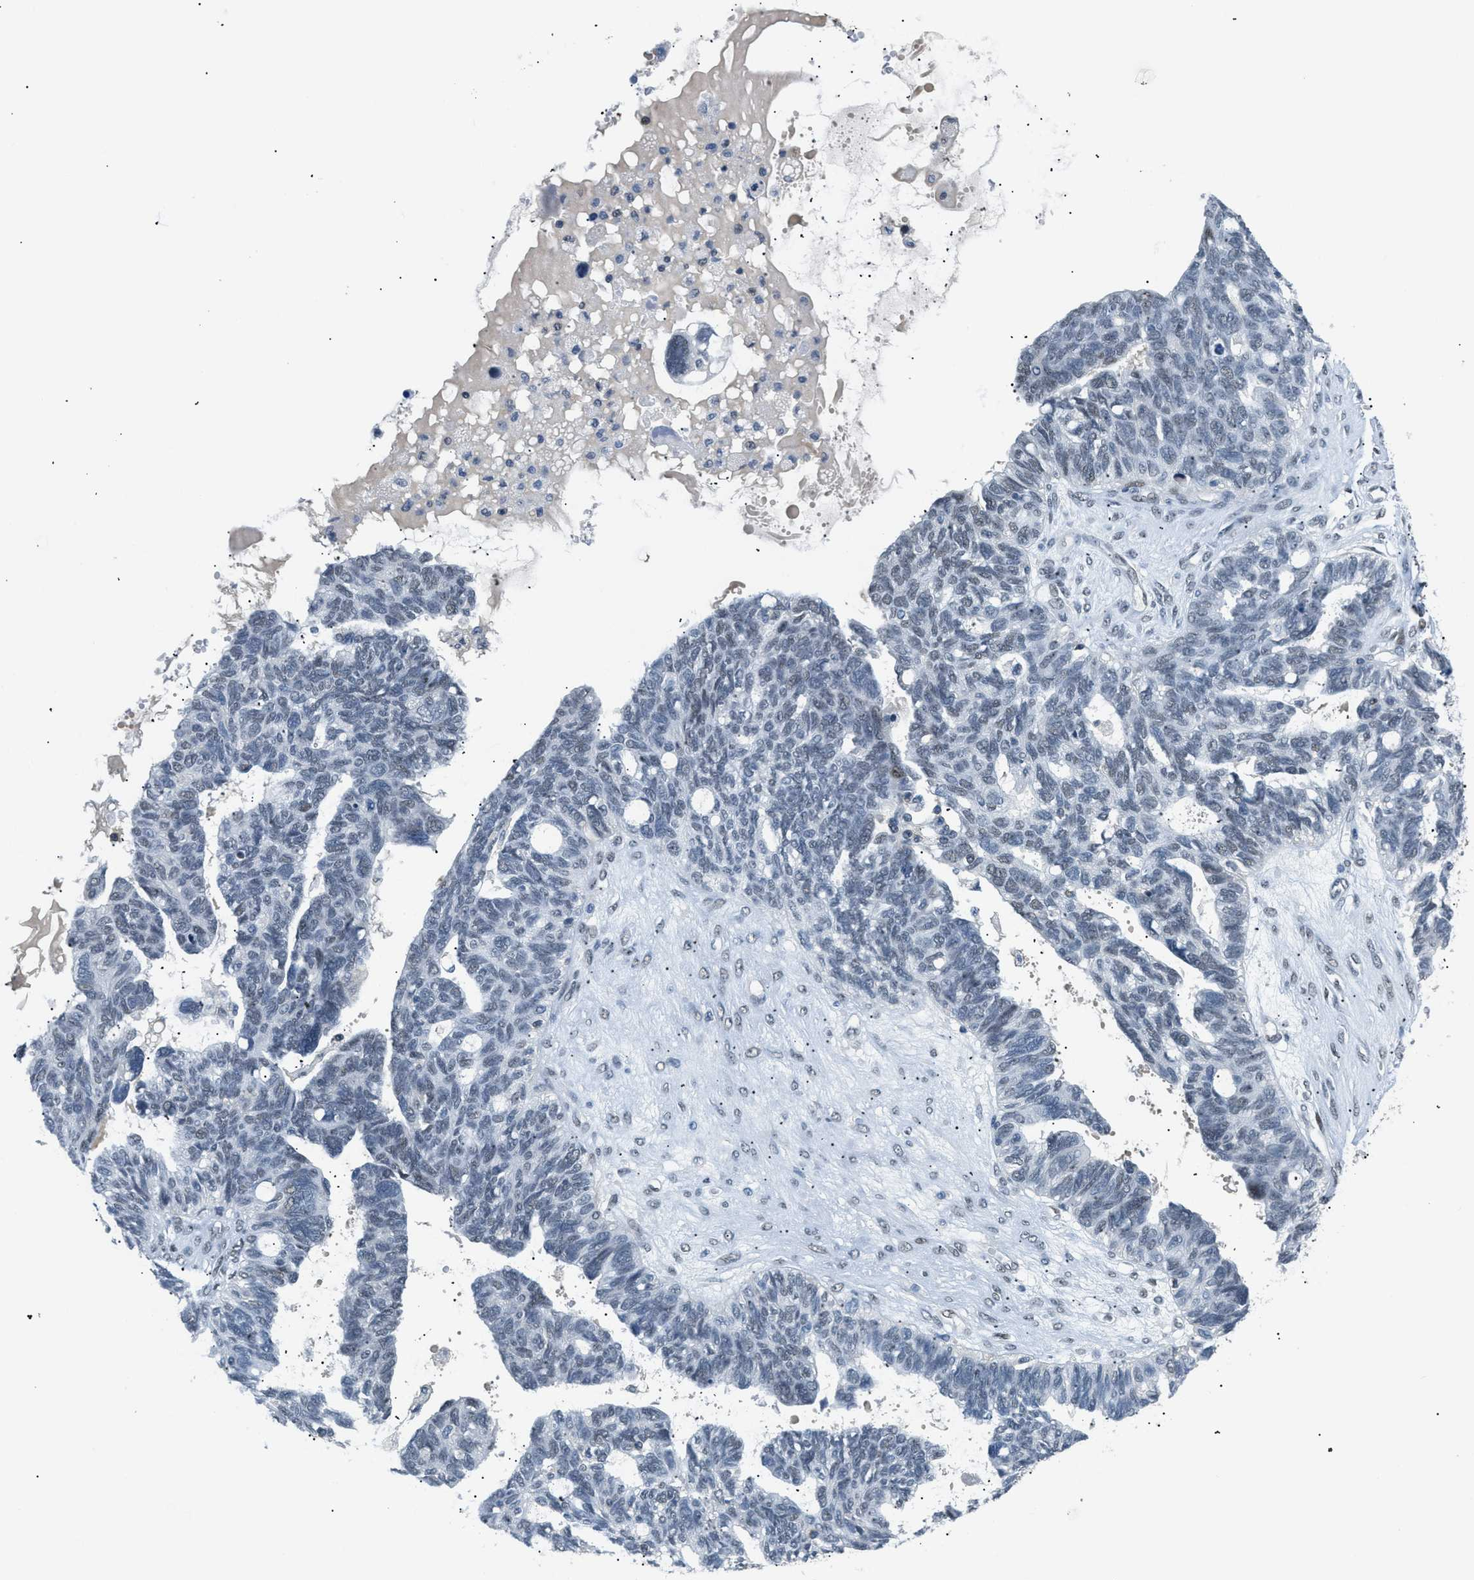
{"staining": {"intensity": "weak", "quantity": "<25%", "location": "nuclear"}, "tissue": "ovarian cancer", "cell_type": "Tumor cells", "image_type": "cancer", "snomed": [{"axis": "morphology", "description": "Cystadenocarcinoma, serous, NOS"}, {"axis": "topography", "description": "Ovary"}], "caption": "The micrograph exhibits no staining of tumor cells in ovarian cancer (serous cystadenocarcinoma).", "gene": "KCNC3", "patient": {"sex": "female", "age": 79}}